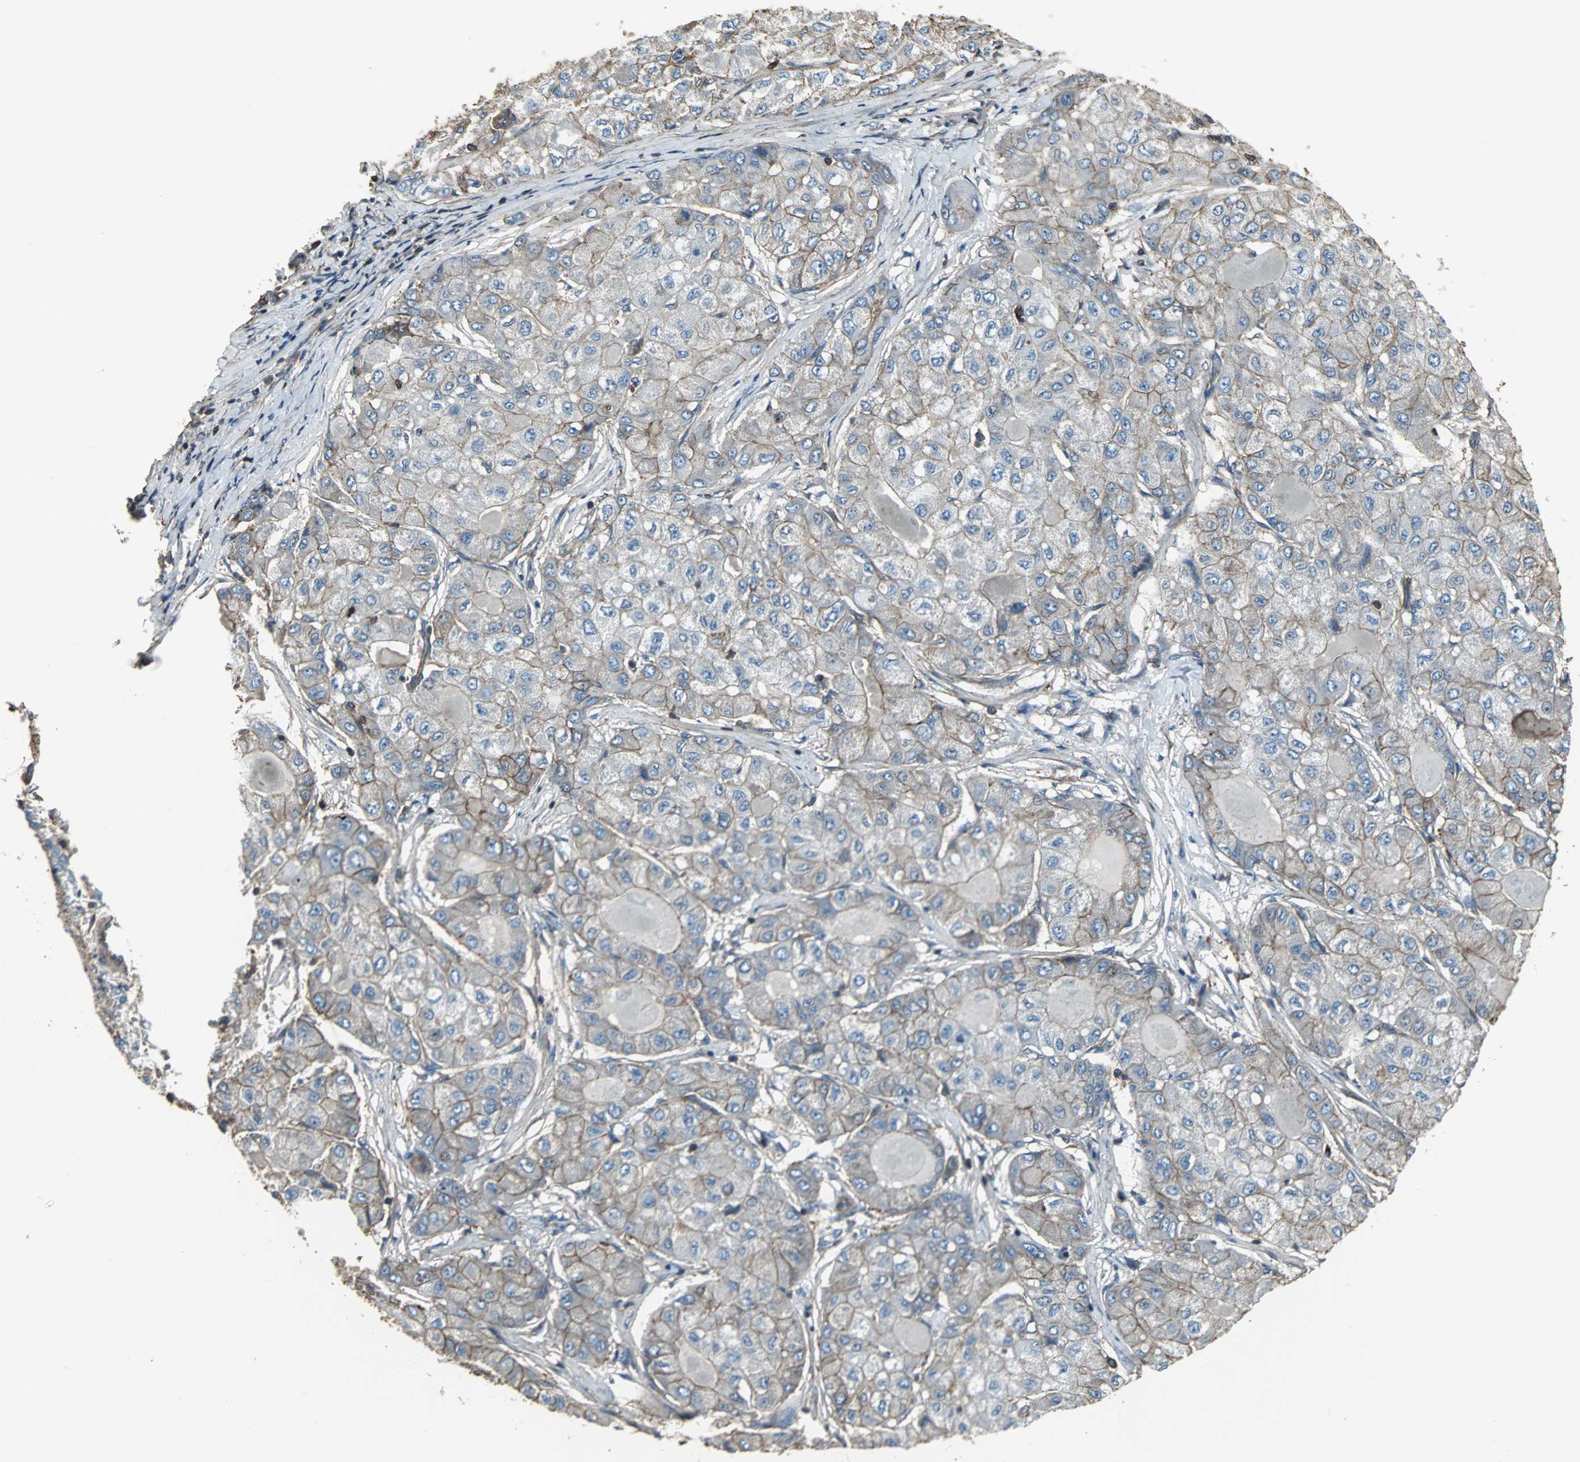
{"staining": {"intensity": "moderate", "quantity": ">75%", "location": "cytoplasmic/membranous"}, "tissue": "liver cancer", "cell_type": "Tumor cells", "image_type": "cancer", "snomed": [{"axis": "morphology", "description": "Carcinoma, Hepatocellular, NOS"}, {"axis": "topography", "description": "Liver"}], "caption": "Moderate cytoplasmic/membranous protein expression is seen in about >75% of tumor cells in liver cancer (hepatocellular carcinoma).", "gene": "ACTN1", "patient": {"sex": "male", "age": 80}}